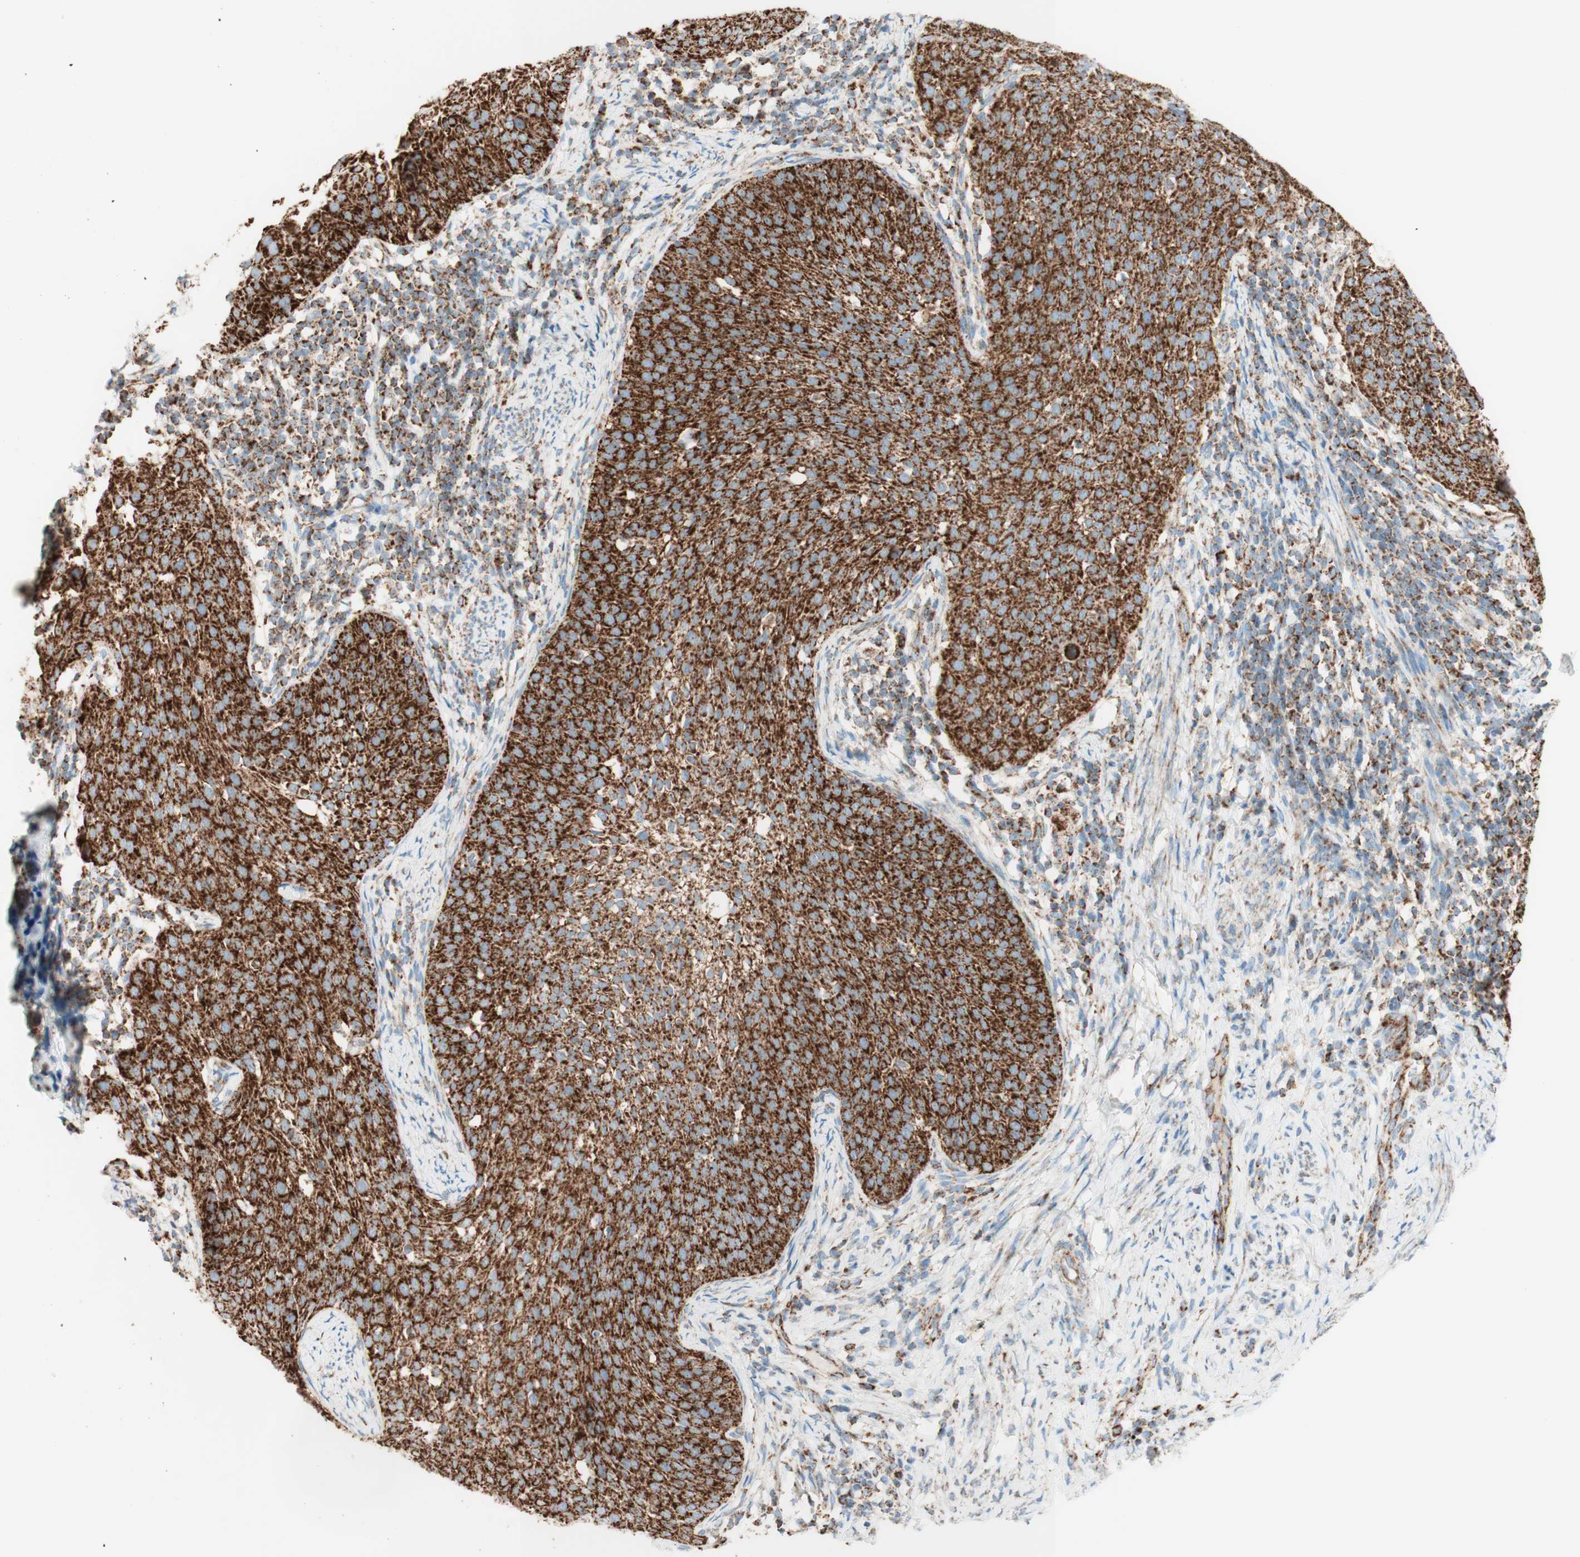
{"staining": {"intensity": "strong", "quantity": ">75%", "location": "cytoplasmic/membranous"}, "tissue": "cervical cancer", "cell_type": "Tumor cells", "image_type": "cancer", "snomed": [{"axis": "morphology", "description": "Squamous cell carcinoma, NOS"}, {"axis": "topography", "description": "Cervix"}], "caption": "Squamous cell carcinoma (cervical) stained for a protein (brown) shows strong cytoplasmic/membranous positive staining in approximately >75% of tumor cells.", "gene": "TOMM20", "patient": {"sex": "female", "age": 51}}